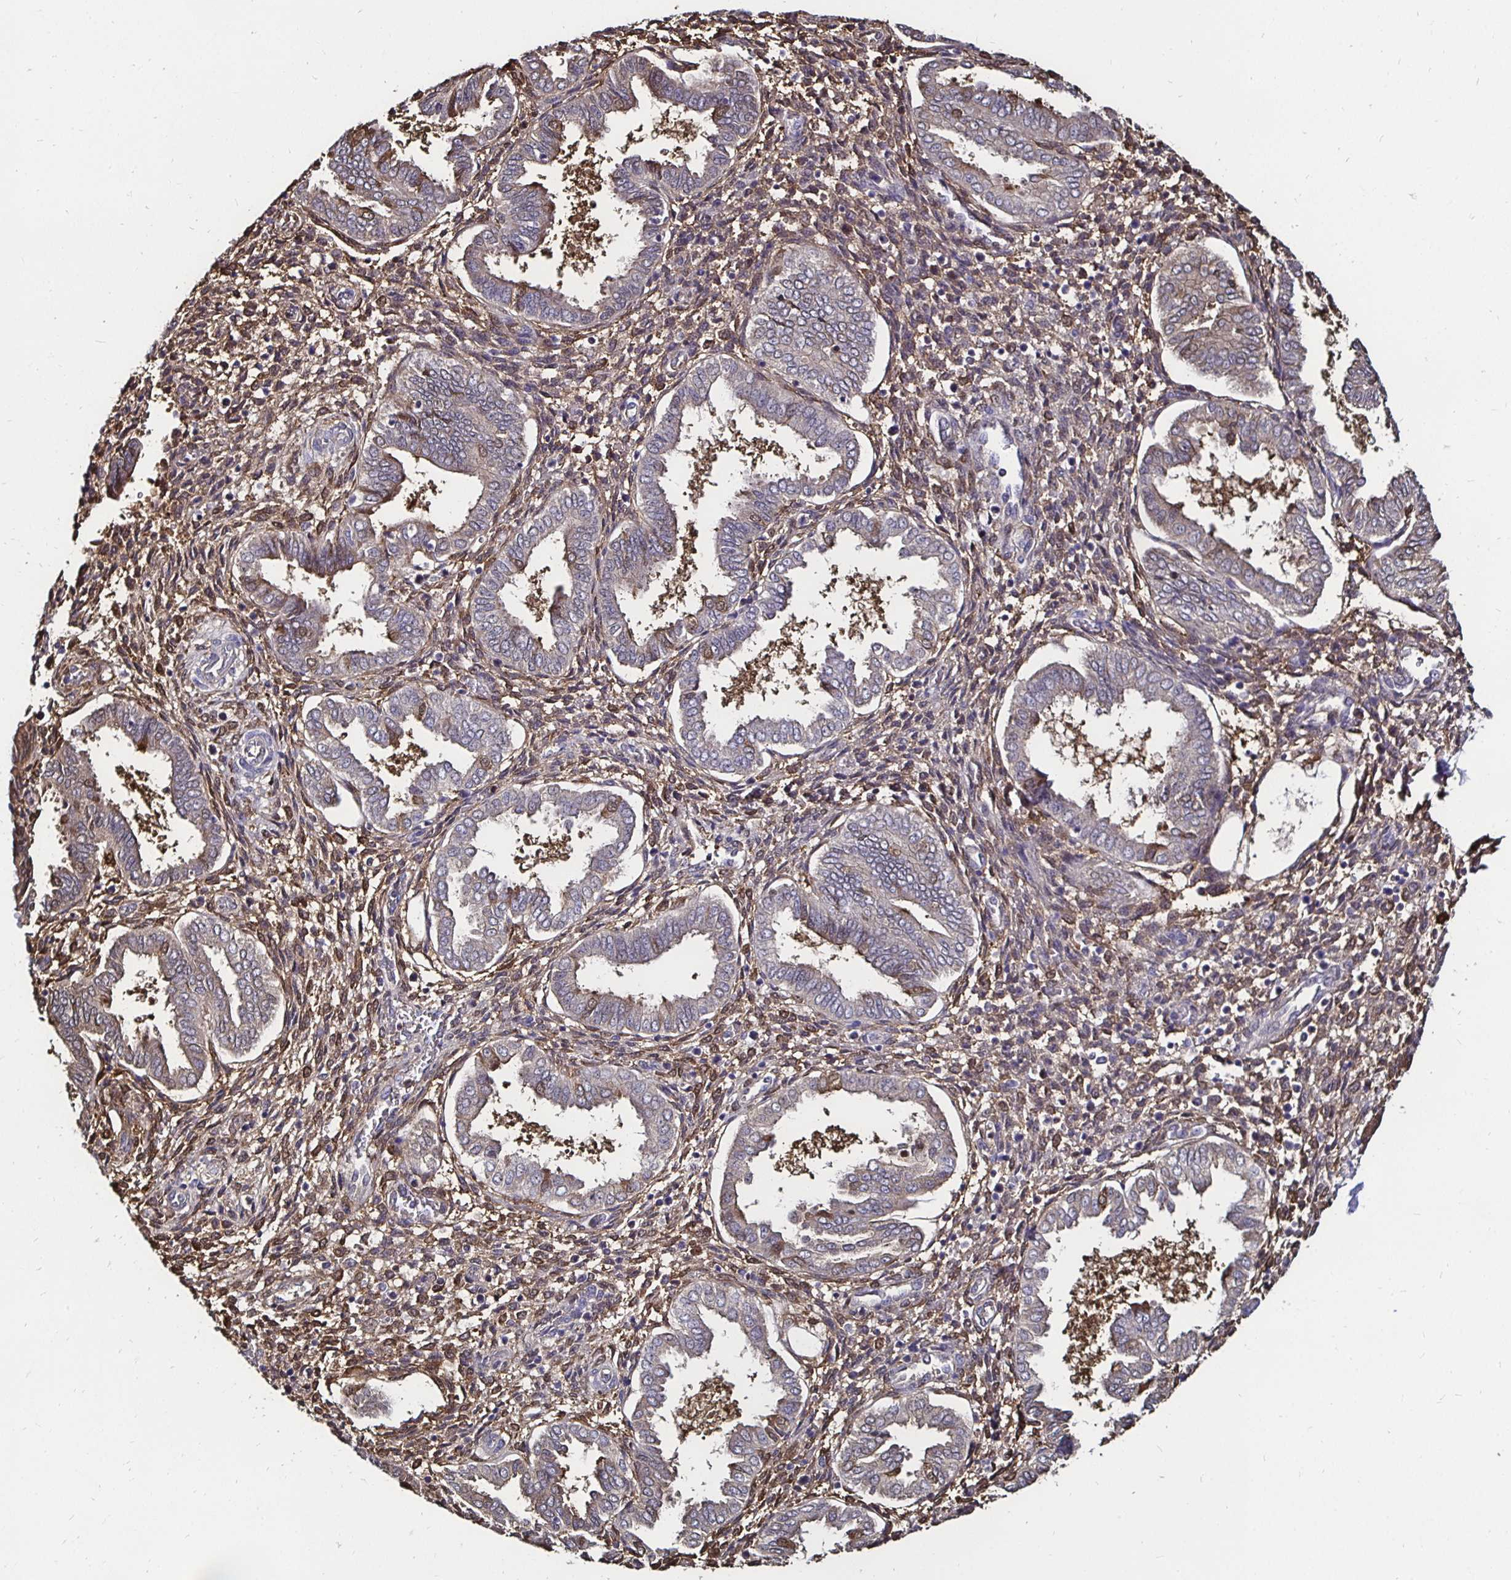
{"staining": {"intensity": "moderate", "quantity": "25%-75%", "location": "cytoplasmic/membranous"}, "tissue": "endometrium", "cell_type": "Cells in endometrial stroma", "image_type": "normal", "snomed": [{"axis": "morphology", "description": "Normal tissue, NOS"}, {"axis": "topography", "description": "Endometrium"}], "caption": "This micrograph displays benign endometrium stained with immunohistochemistry (IHC) to label a protein in brown. The cytoplasmic/membranous of cells in endometrial stroma show moderate positivity for the protein. Nuclei are counter-stained blue.", "gene": "TXN", "patient": {"sex": "female", "age": 24}}